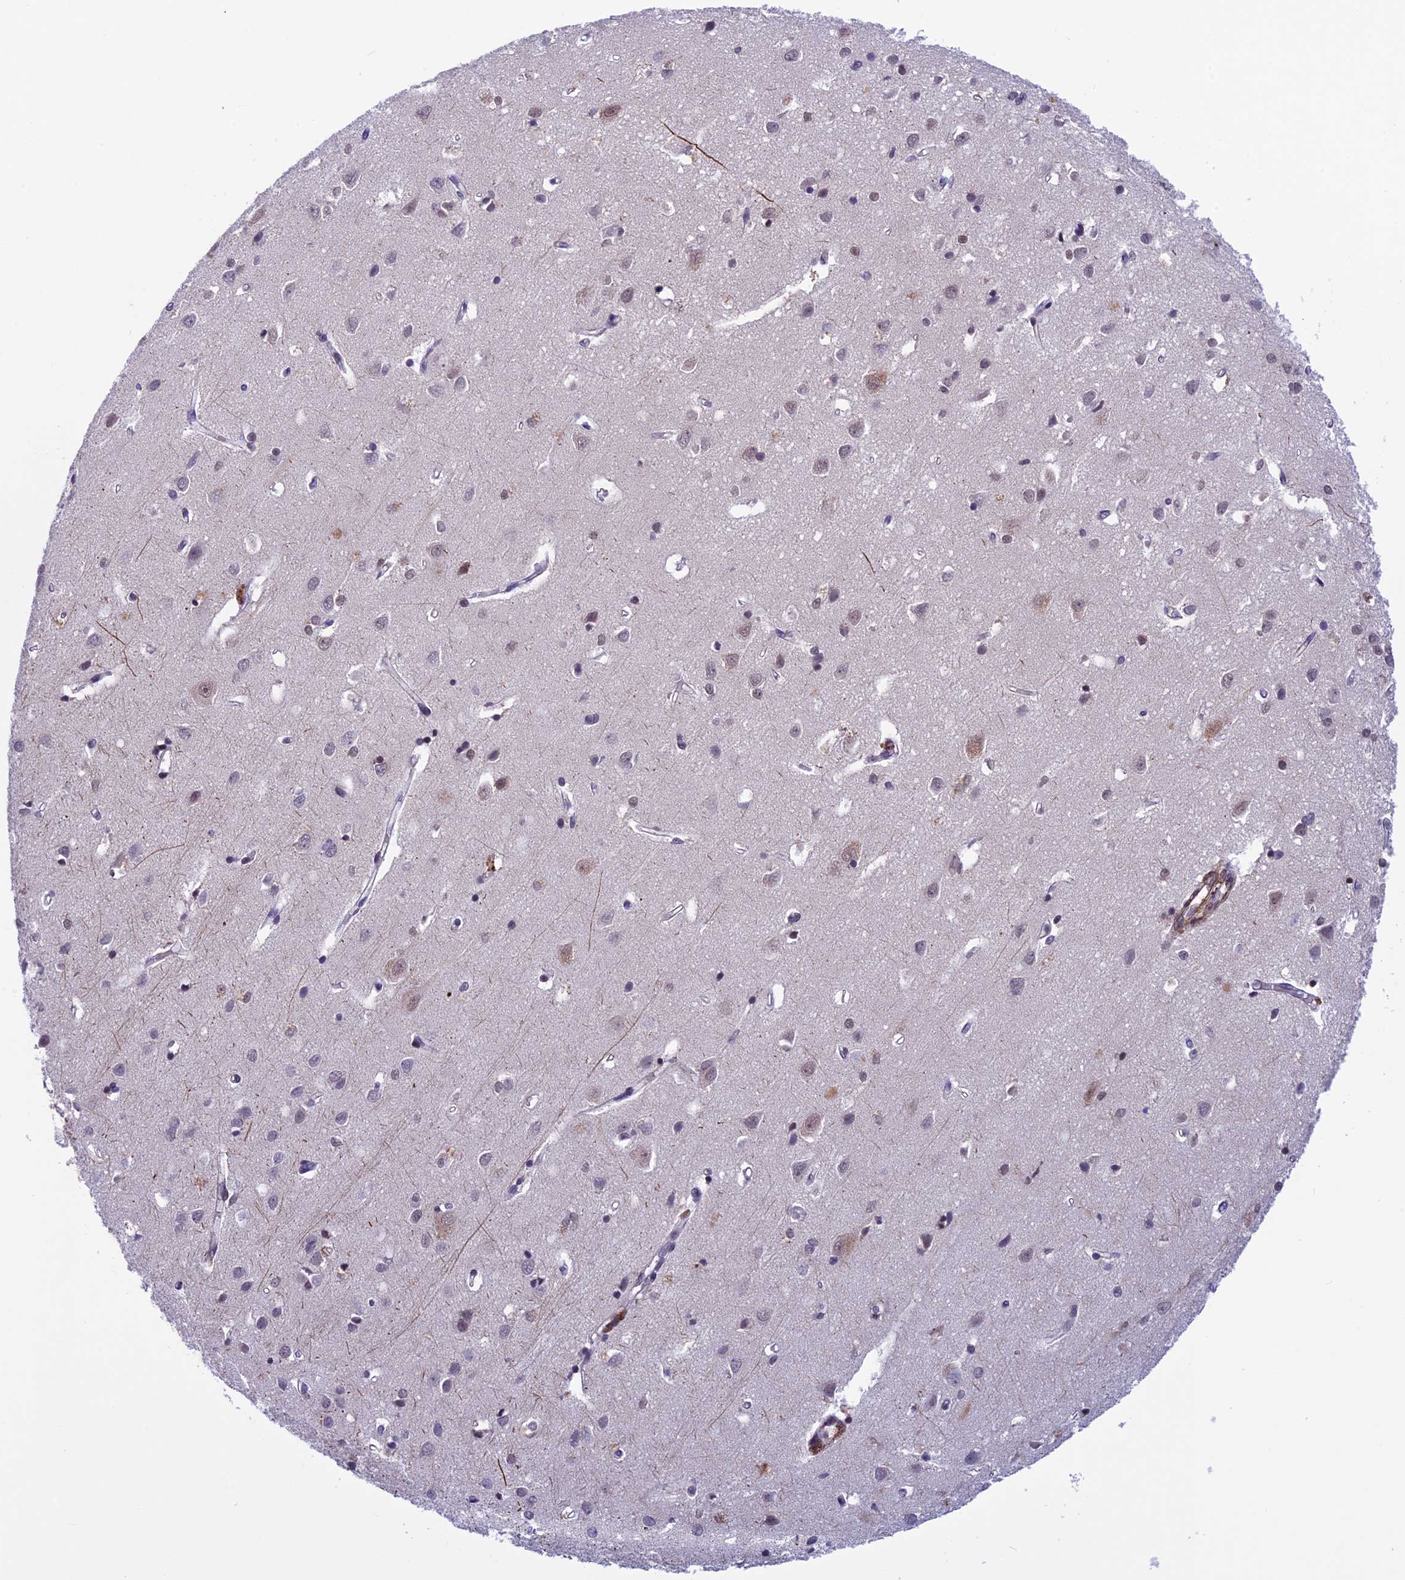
{"staining": {"intensity": "moderate", "quantity": "<25%", "location": "cytoplasmic/membranous,nuclear"}, "tissue": "cerebral cortex", "cell_type": "Endothelial cells", "image_type": "normal", "snomed": [{"axis": "morphology", "description": "Normal tissue, NOS"}, {"axis": "topography", "description": "Cerebral cortex"}], "caption": "Approximately <25% of endothelial cells in benign human cerebral cortex reveal moderate cytoplasmic/membranous,nuclear protein expression as visualized by brown immunohistochemical staining.", "gene": "NIPBL", "patient": {"sex": "female", "age": 64}}